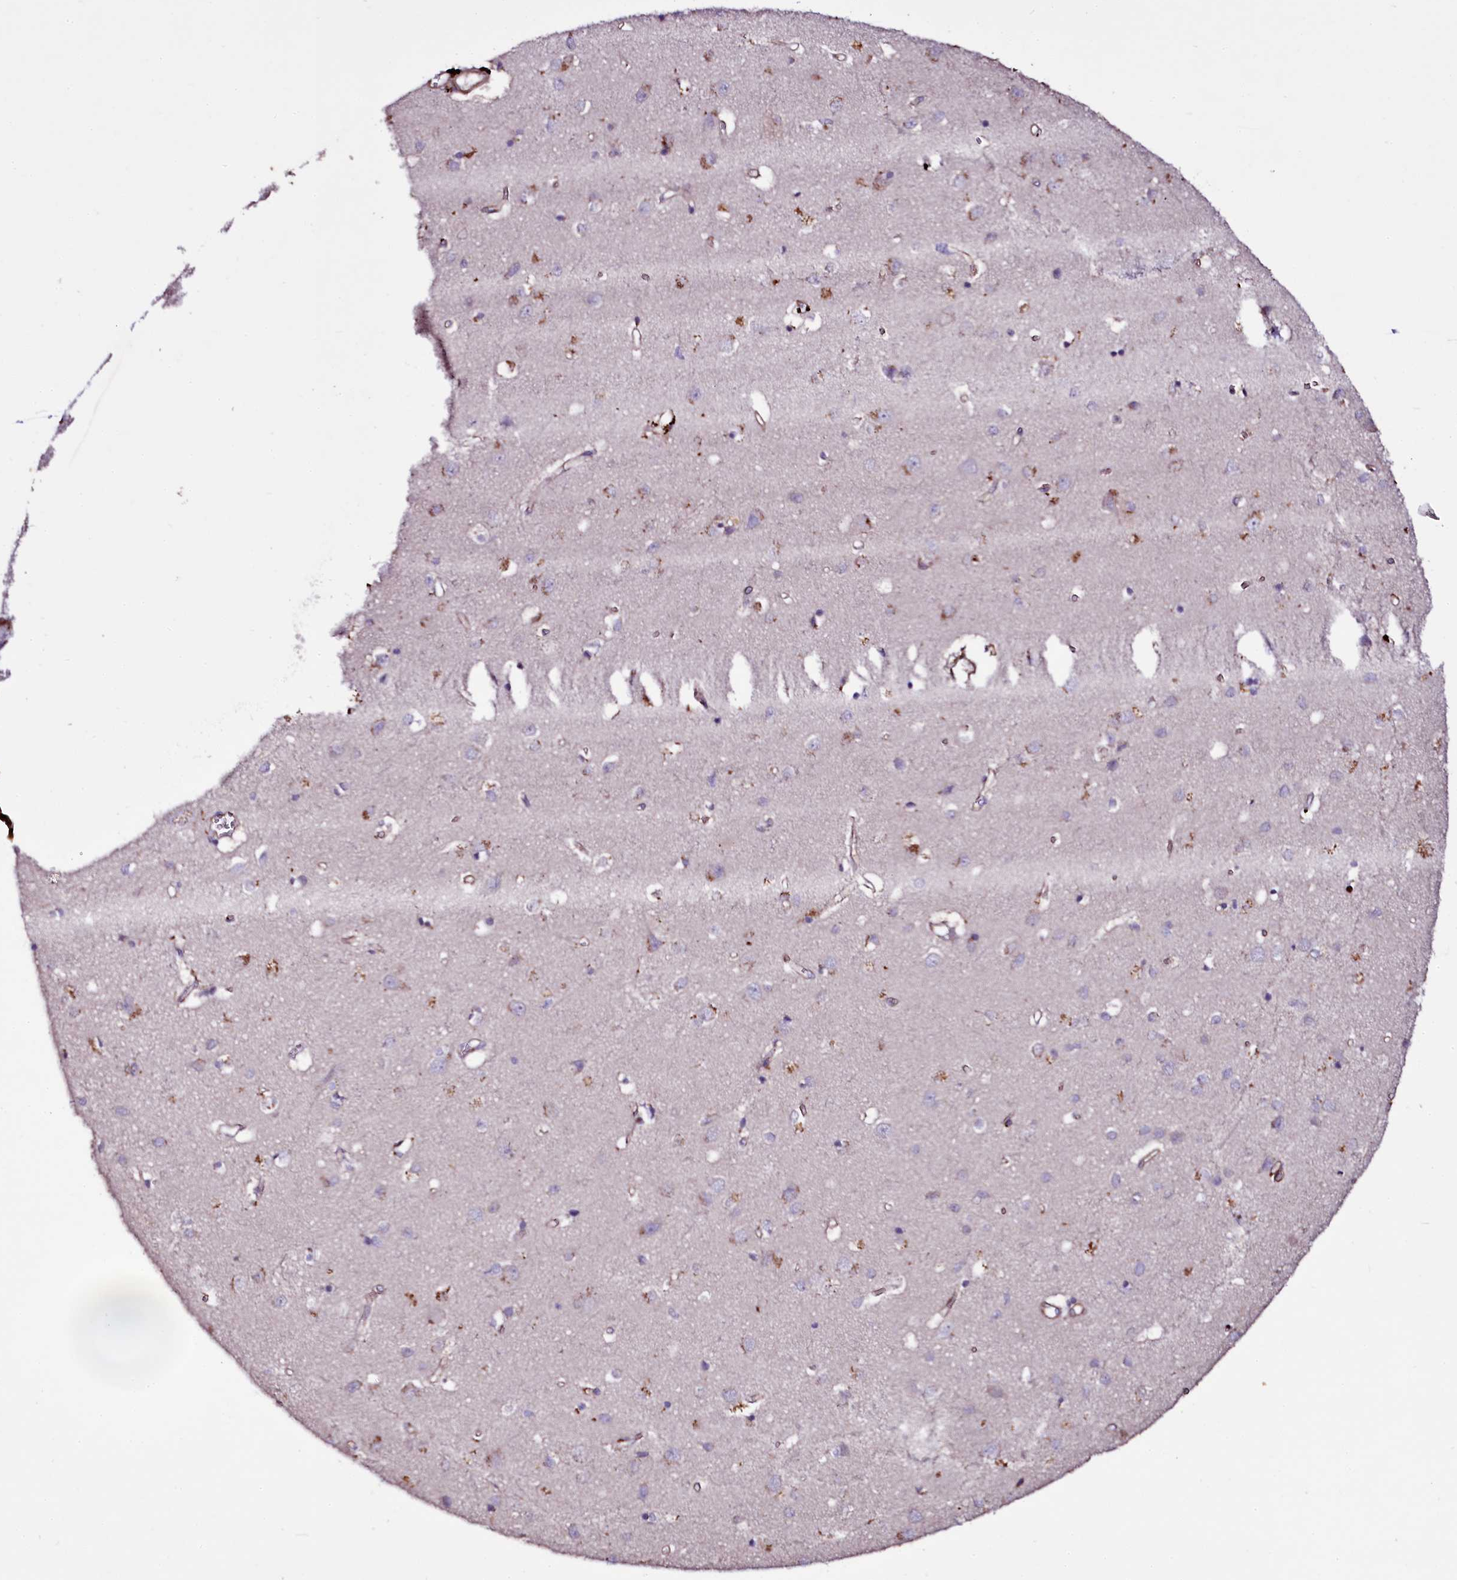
{"staining": {"intensity": "negative", "quantity": "none", "location": "none"}, "tissue": "cerebral cortex", "cell_type": "Endothelial cells", "image_type": "normal", "snomed": [{"axis": "morphology", "description": "Normal tissue, NOS"}, {"axis": "topography", "description": "Cerebral cortex"}], "caption": "The micrograph exhibits no significant positivity in endothelial cells of cerebral cortex.", "gene": "MEX3C", "patient": {"sex": "female", "age": 64}}